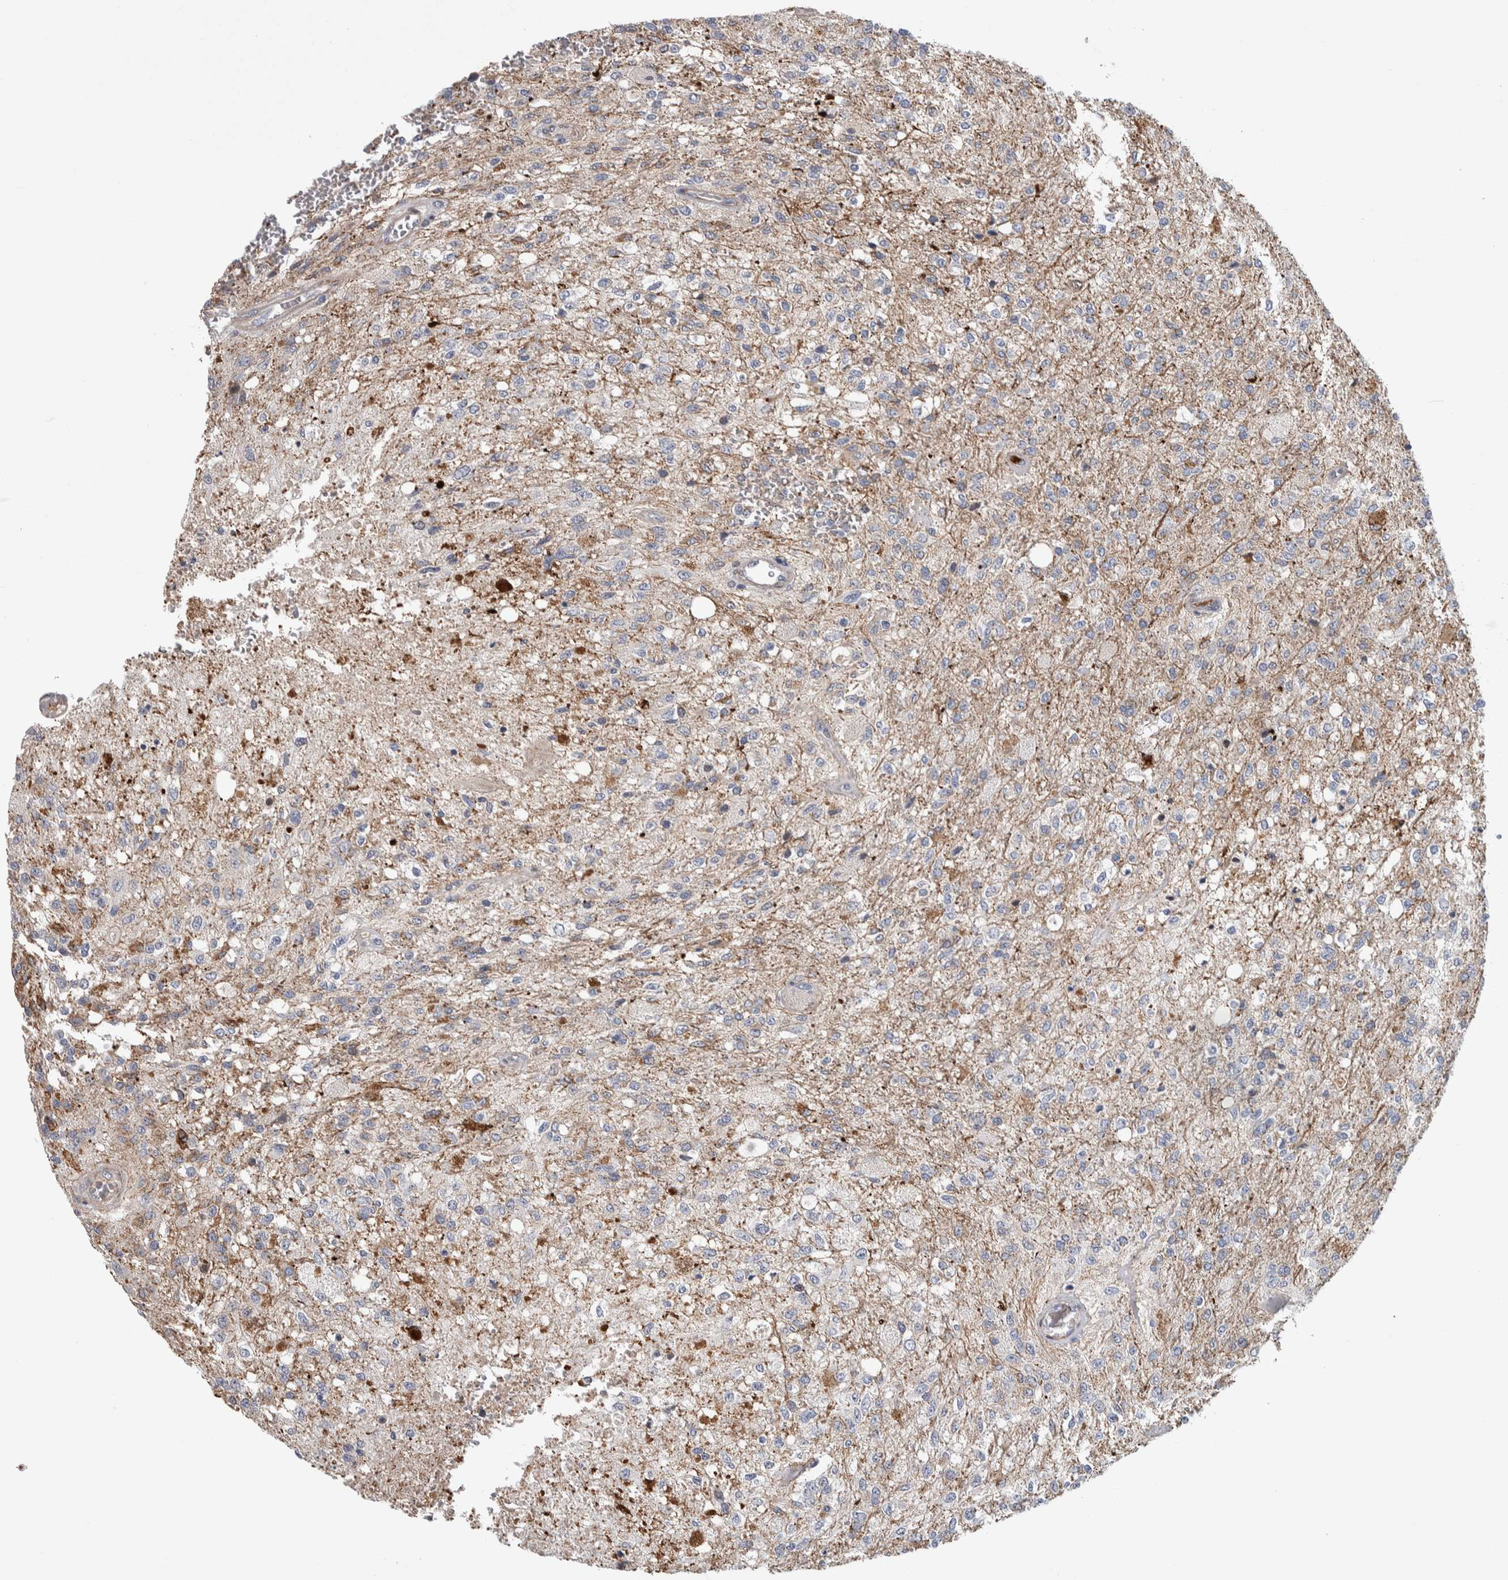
{"staining": {"intensity": "weak", "quantity": "<25%", "location": "cytoplasmic/membranous"}, "tissue": "glioma", "cell_type": "Tumor cells", "image_type": "cancer", "snomed": [{"axis": "morphology", "description": "Normal tissue, NOS"}, {"axis": "morphology", "description": "Glioma, malignant, High grade"}, {"axis": "topography", "description": "Cerebral cortex"}], "caption": "DAB (3,3'-diaminobenzidine) immunohistochemical staining of malignant glioma (high-grade) demonstrates no significant staining in tumor cells. (DAB (3,3'-diaminobenzidine) IHC with hematoxylin counter stain).", "gene": "PSMG3", "patient": {"sex": "male", "age": 77}}